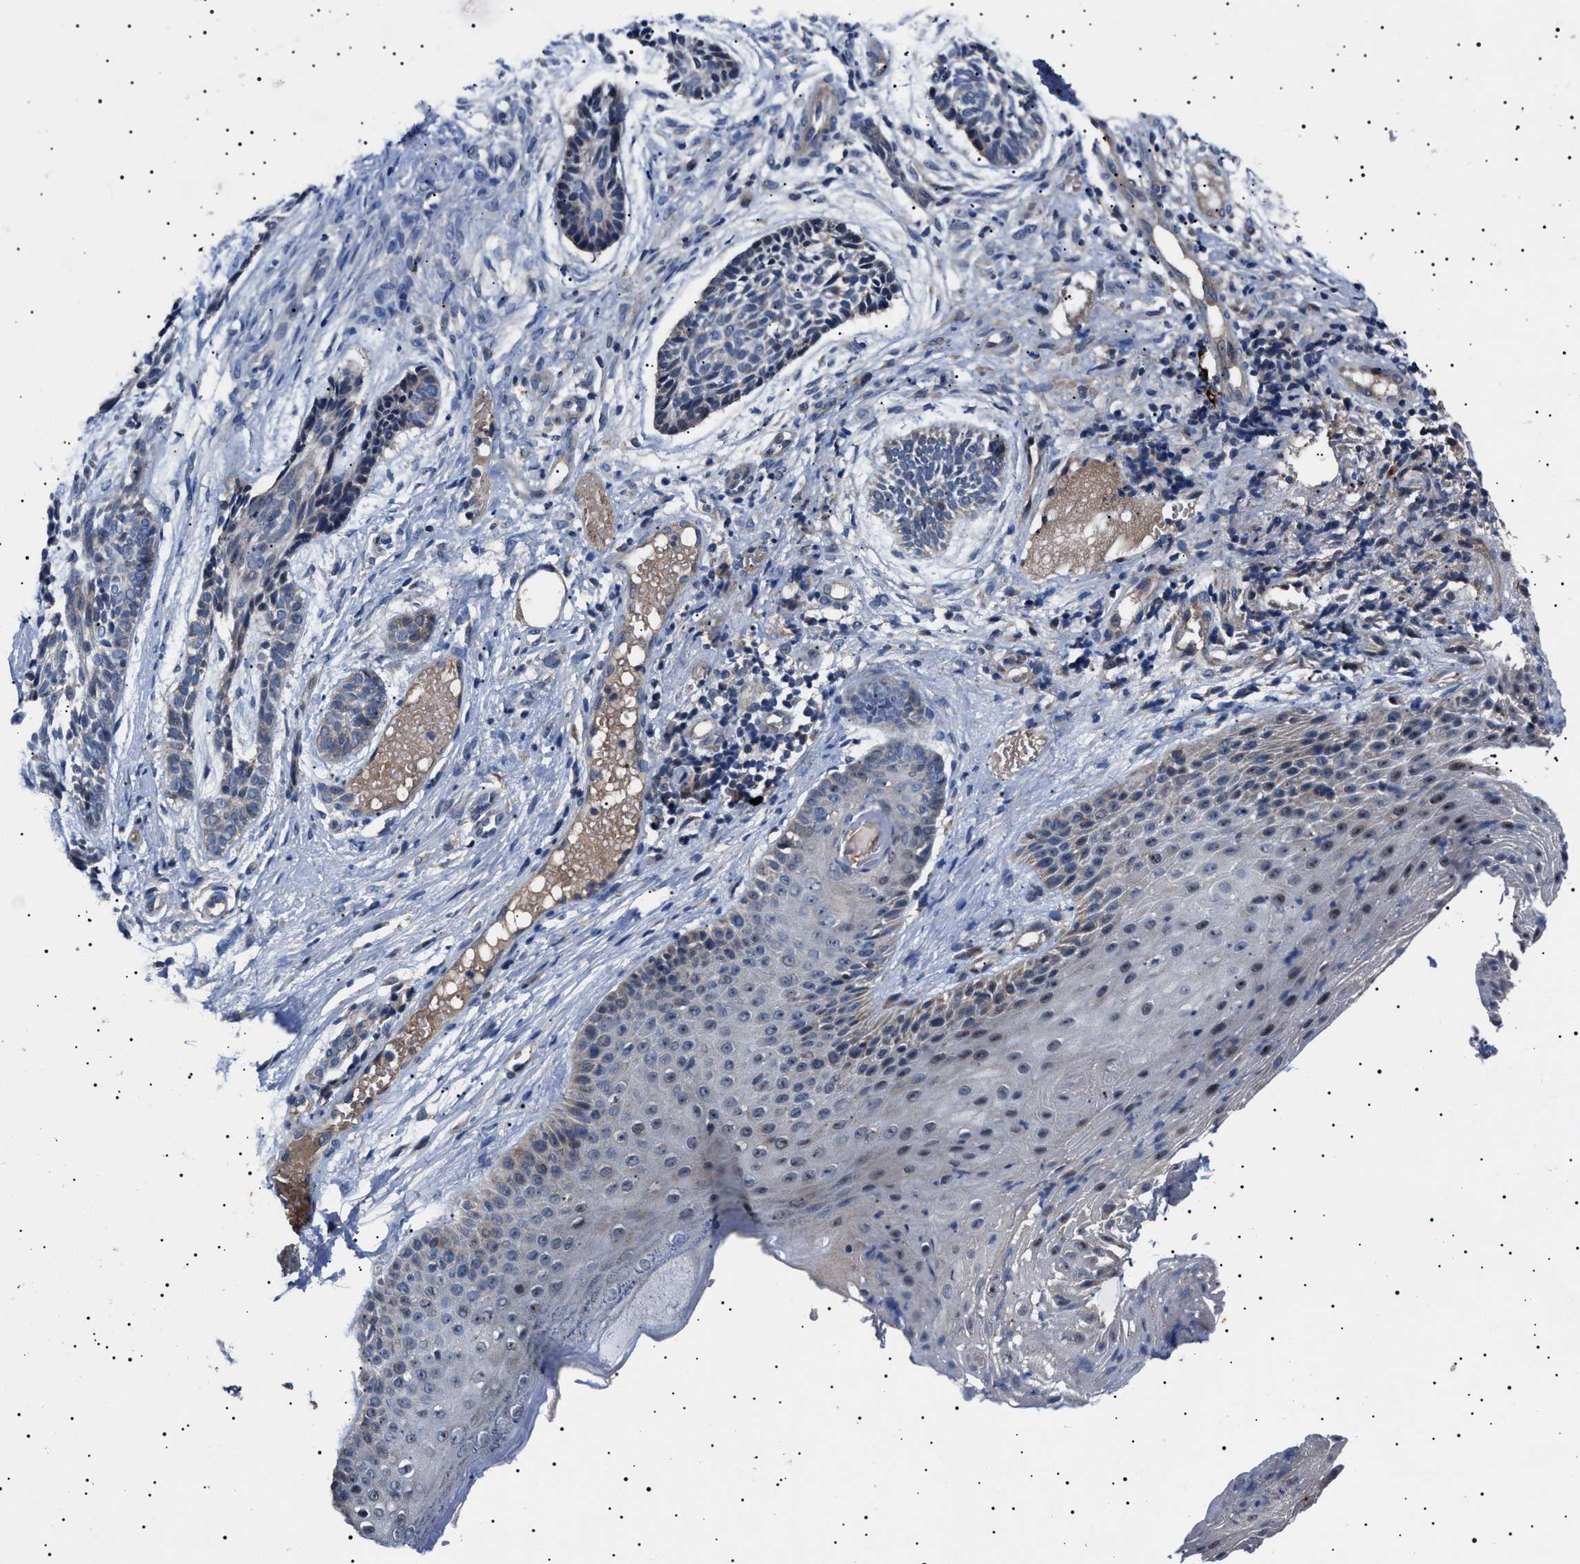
{"staining": {"intensity": "negative", "quantity": "none", "location": "none"}, "tissue": "skin cancer", "cell_type": "Tumor cells", "image_type": "cancer", "snomed": [{"axis": "morphology", "description": "Normal tissue, NOS"}, {"axis": "morphology", "description": "Basal cell carcinoma"}, {"axis": "topography", "description": "Skin"}], "caption": "A high-resolution micrograph shows immunohistochemistry (IHC) staining of skin cancer, which demonstrates no significant expression in tumor cells.", "gene": "PTRH1", "patient": {"sex": "male", "age": 63}}